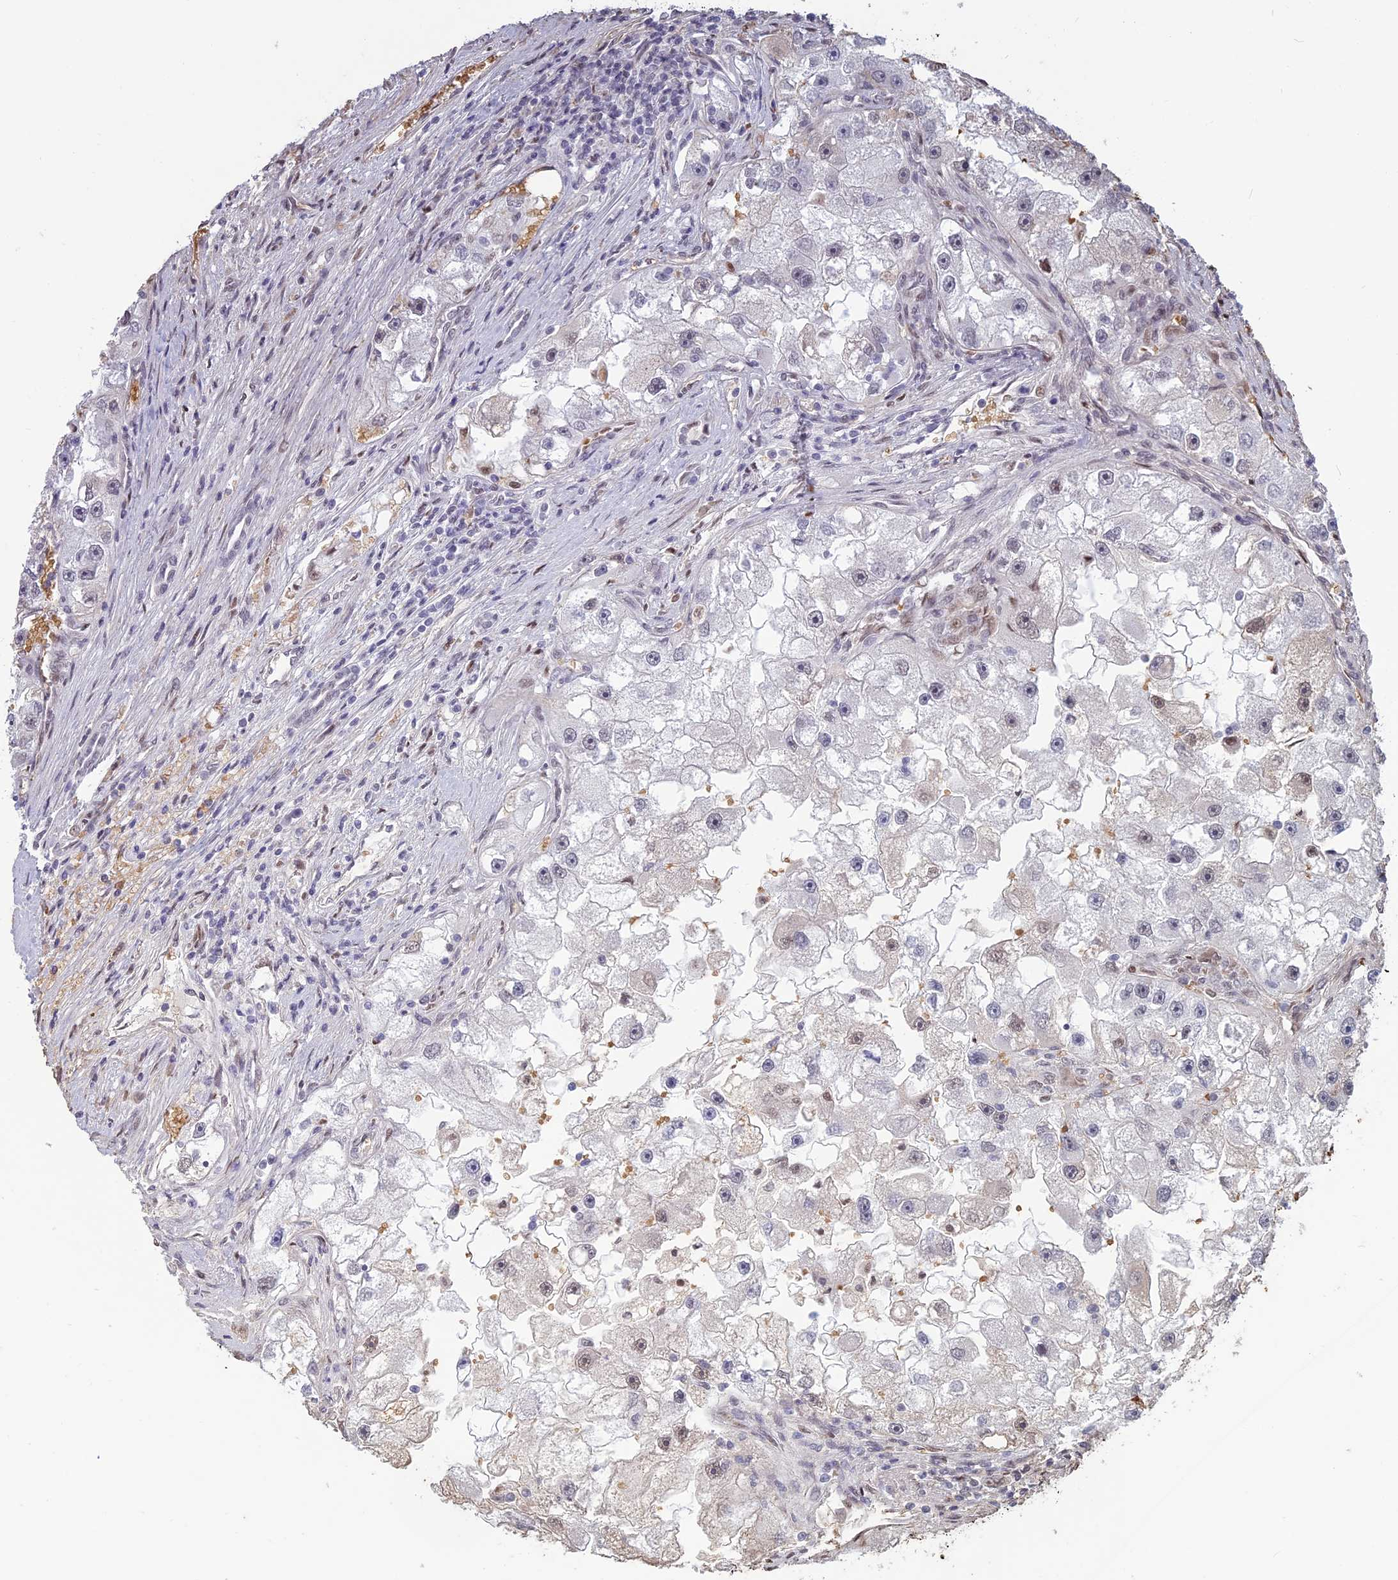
{"staining": {"intensity": "weak", "quantity": "<25%", "location": "nuclear"}, "tissue": "renal cancer", "cell_type": "Tumor cells", "image_type": "cancer", "snomed": [{"axis": "morphology", "description": "Adenocarcinoma, NOS"}, {"axis": "topography", "description": "Kidney"}], "caption": "The image exhibits no significant expression in tumor cells of renal cancer.", "gene": "MFAP1", "patient": {"sex": "male", "age": 63}}